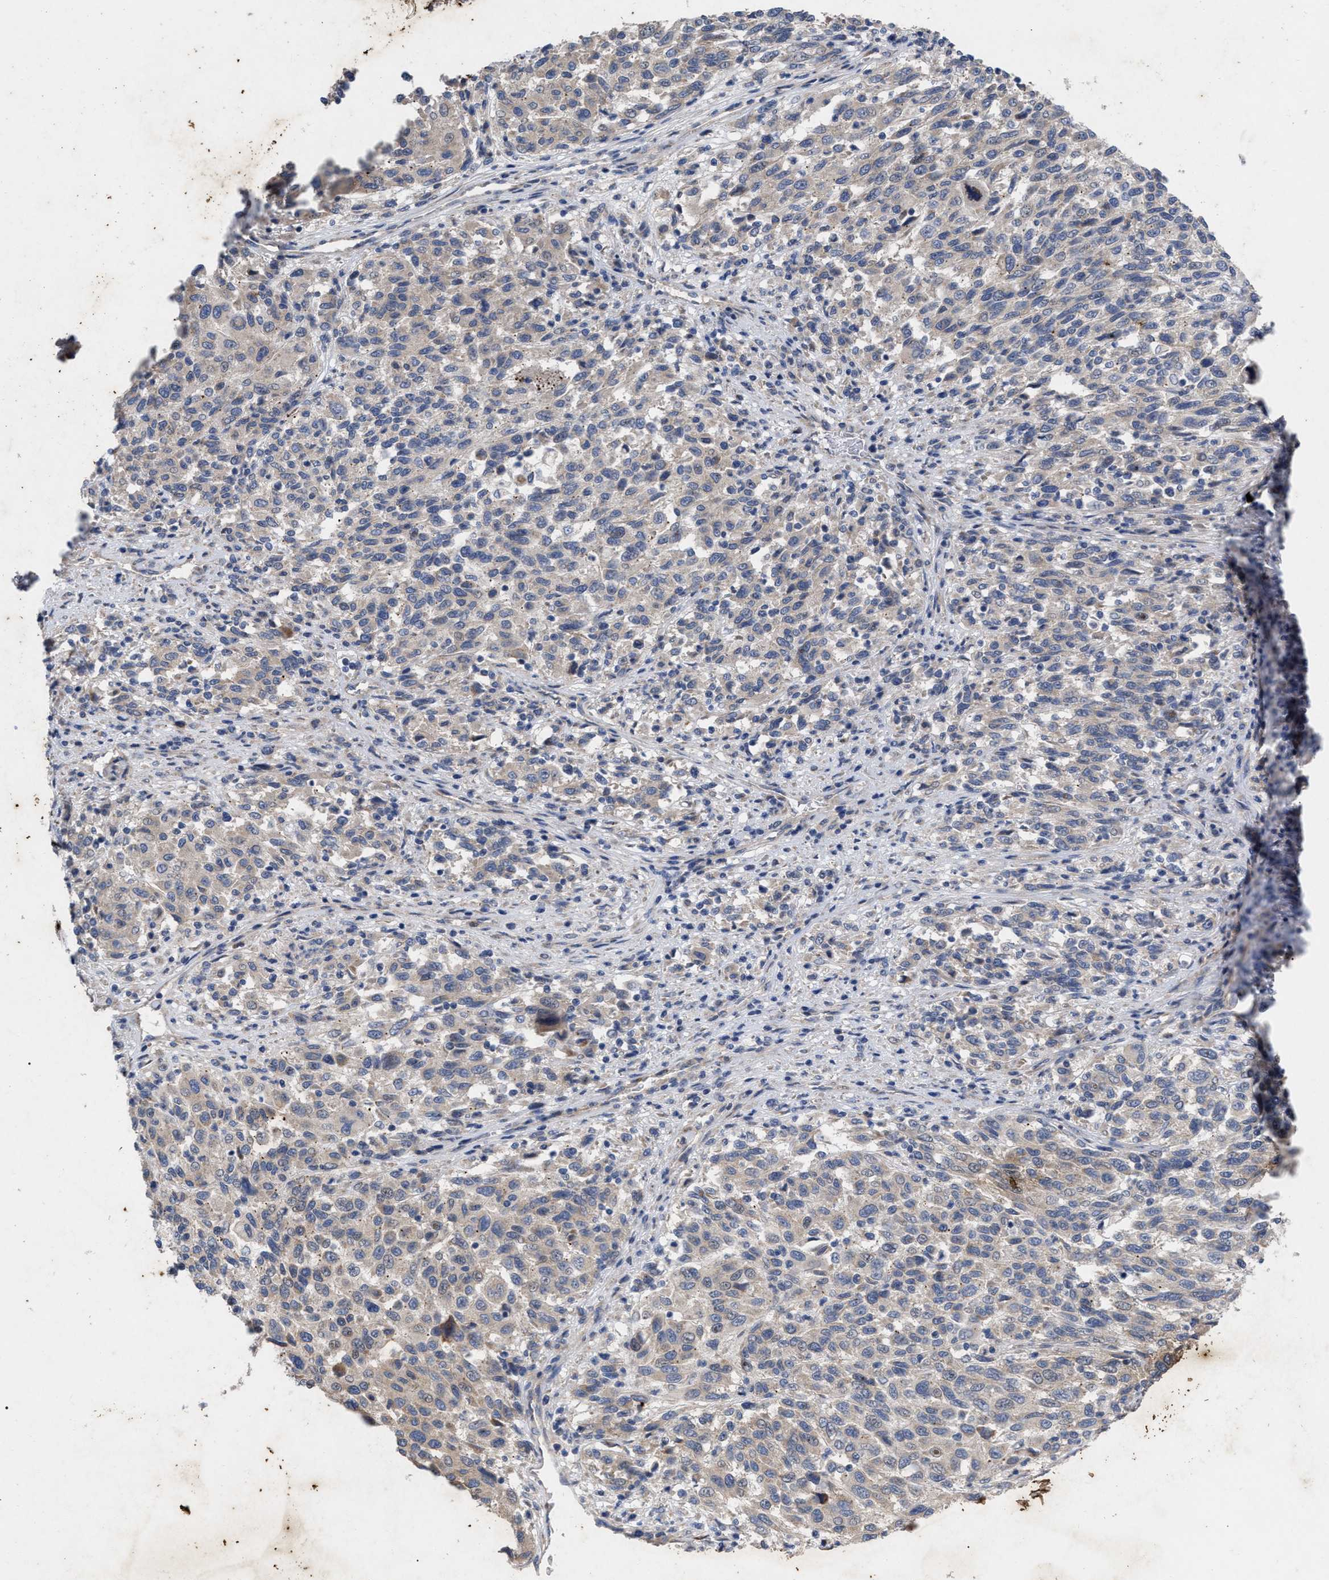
{"staining": {"intensity": "weak", "quantity": "<25%", "location": "cytoplasmic/membranous"}, "tissue": "melanoma", "cell_type": "Tumor cells", "image_type": "cancer", "snomed": [{"axis": "morphology", "description": "Malignant melanoma, Metastatic site"}, {"axis": "topography", "description": "Lymph node"}], "caption": "Tumor cells are negative for protein expression in human malignant melanoma (metastatic site).", "gene": "VIP", "patient": {"sex": "male", "age": 61}}